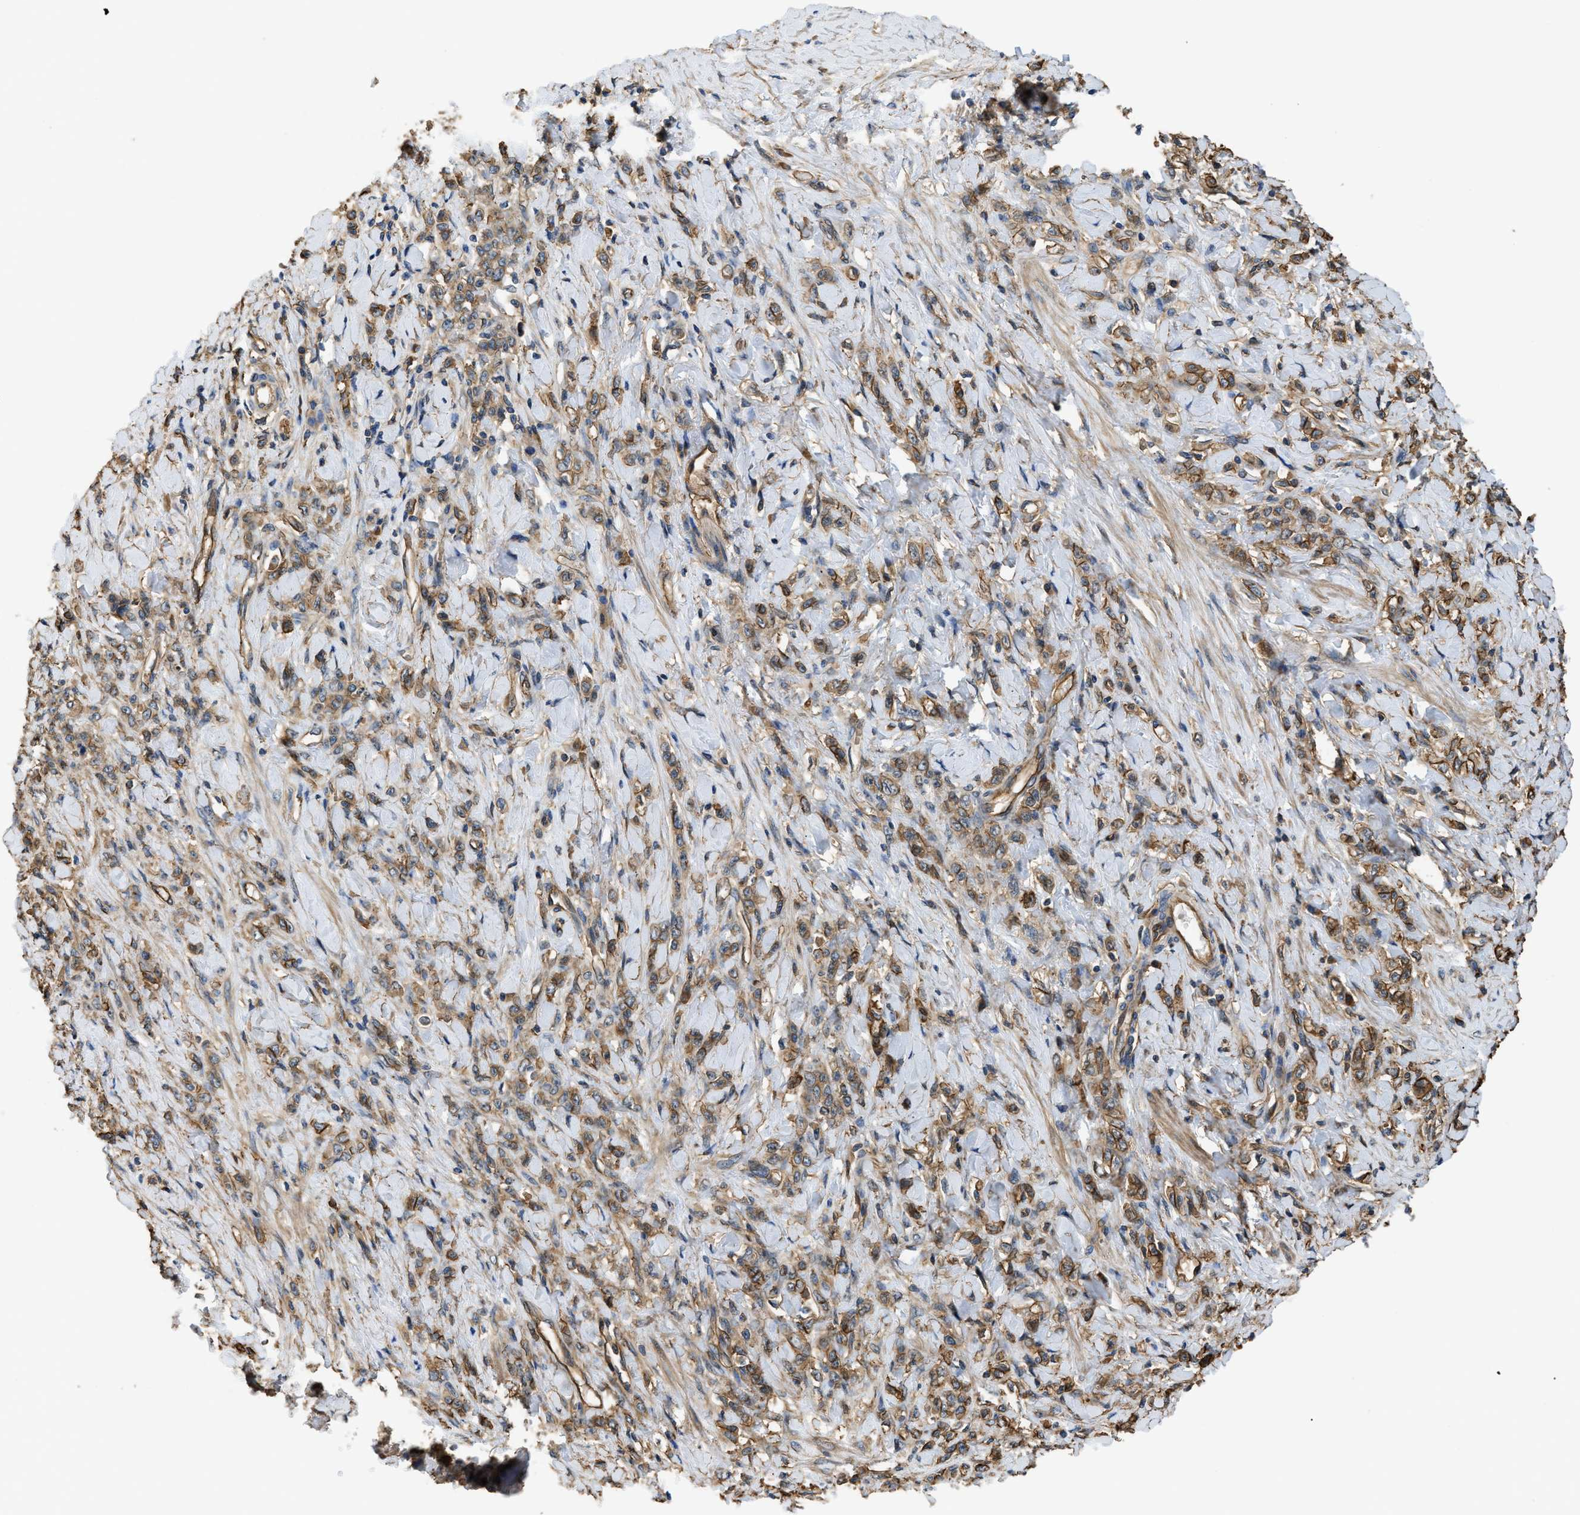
{"staining": {"intensity": "moderate", "quantity": ">75%", "location": "cytoplasmic/membranous"}, "tissue": "stomach cancer", "cell_type": "Tumor cells", "image_type": "cancer", "snomed": [{"axis": "morphology", "description": "Adenocarcinoma, NOS"}, {"axis": "topography", "description": "Stomach"}], "caption": "Immunohistochemical staining of human stomach adenocarcinoma reveals moderate cytoplasmic/membranous protein expression in about >75% of tumor cells.", "gene": "DDHD2", "patient": {"sex": "male", "age": 82}}